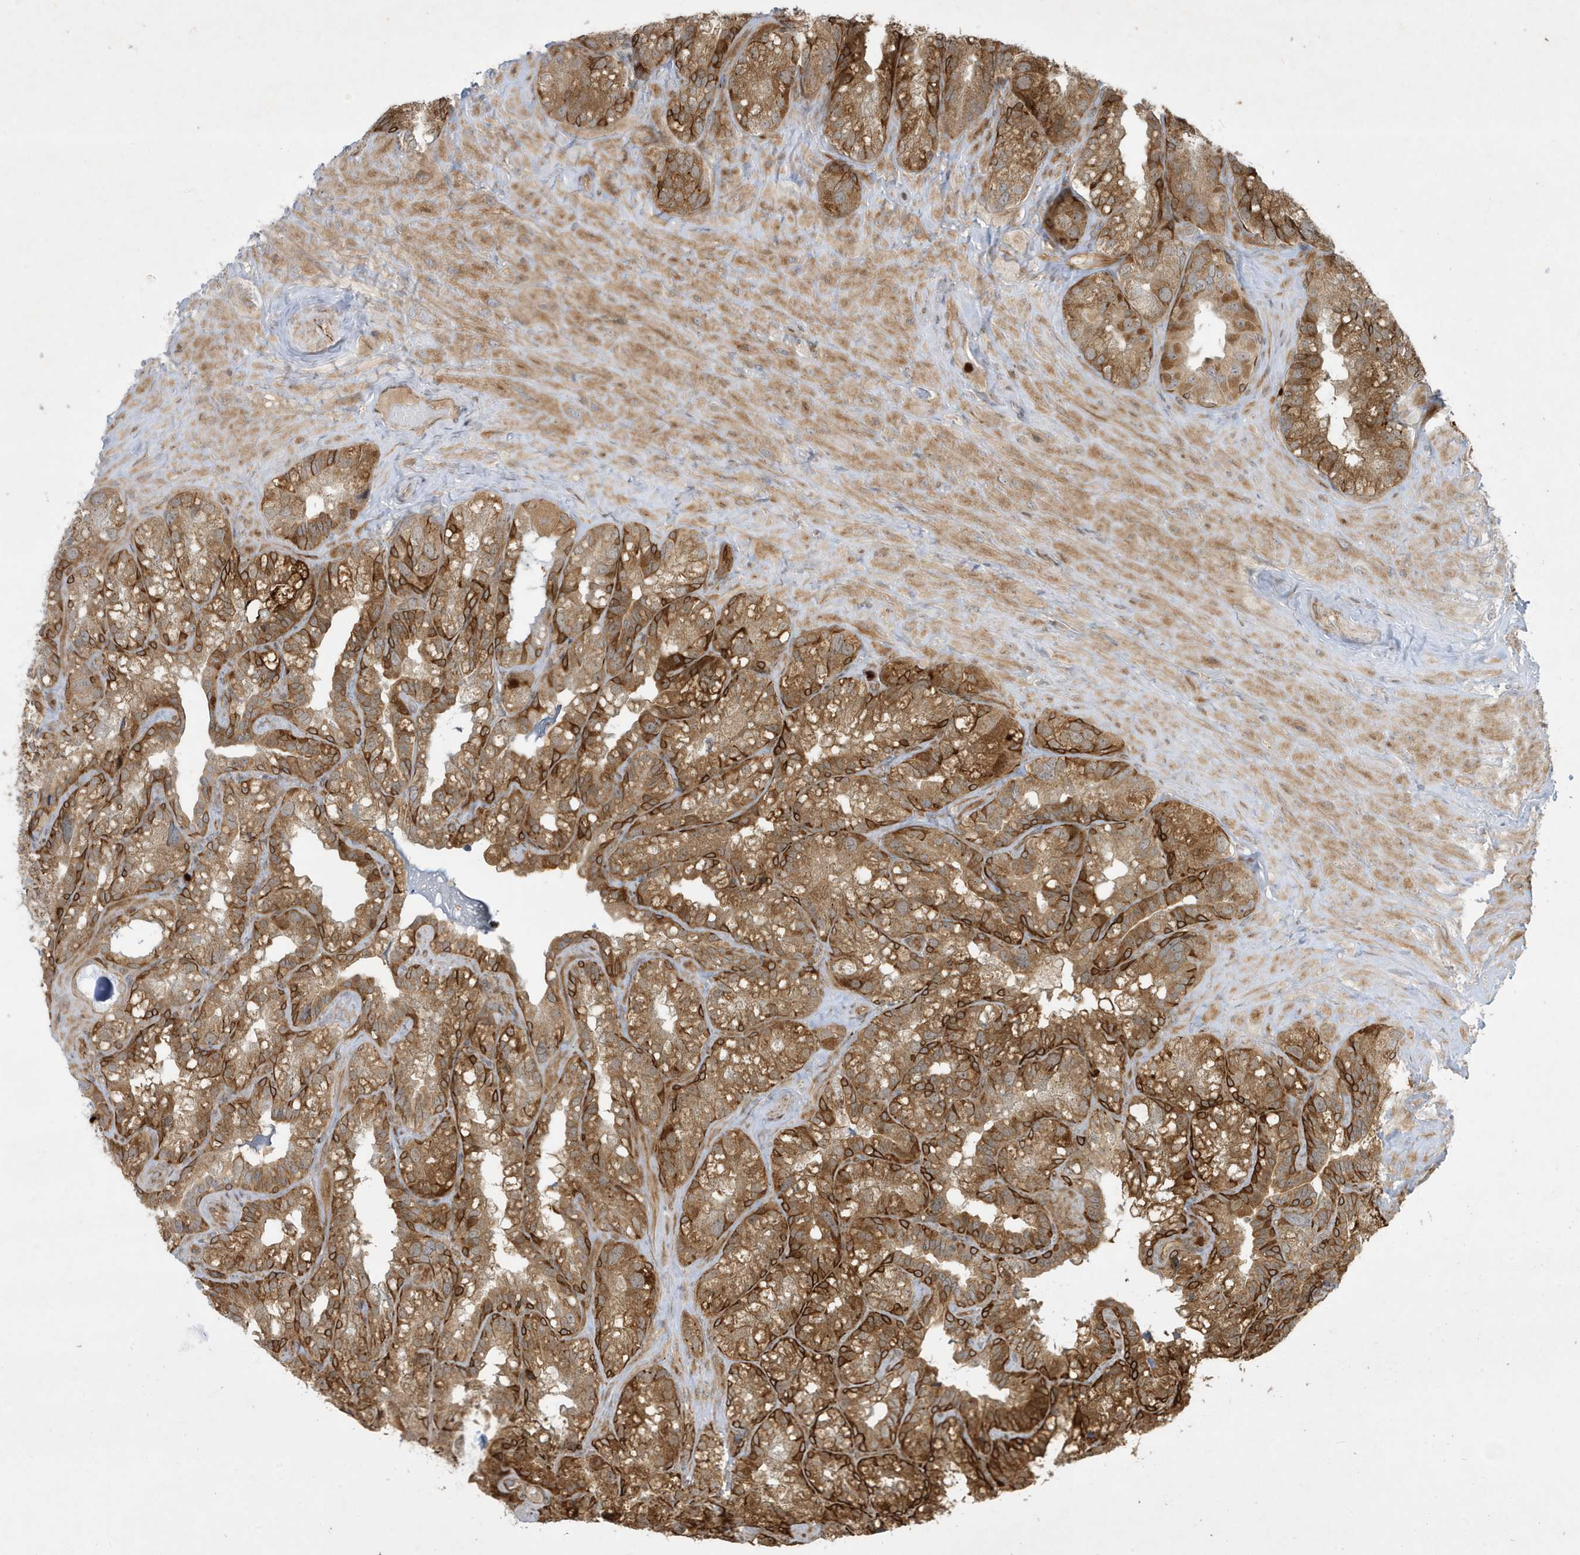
{"staining": {"intensity": "strong", "quantity": "25%-75%", "location": "cytoplasmic/membranous"}, "tissue": "seminal vesicle", "cell_type": "Glandular cells", "image_type": "normal", "snomed": [{"axis": "morphology", "description": "Normal tissue, NOS"}, {"axis": "topography", "description": "Prostate"}, {"axis": "topography", "description": "Seminal veicle"}], "caption": "Immunohistochemistry (IHC) of benign human seminal vesicle displays high levels of strong cytoplasmic/membranous positivity in about 25%-75% of glandular cells. (IHC, brightfield microscopy, high magnification).", "gene": "IFT57", "patient": {"sex": "male", "age": 68}}